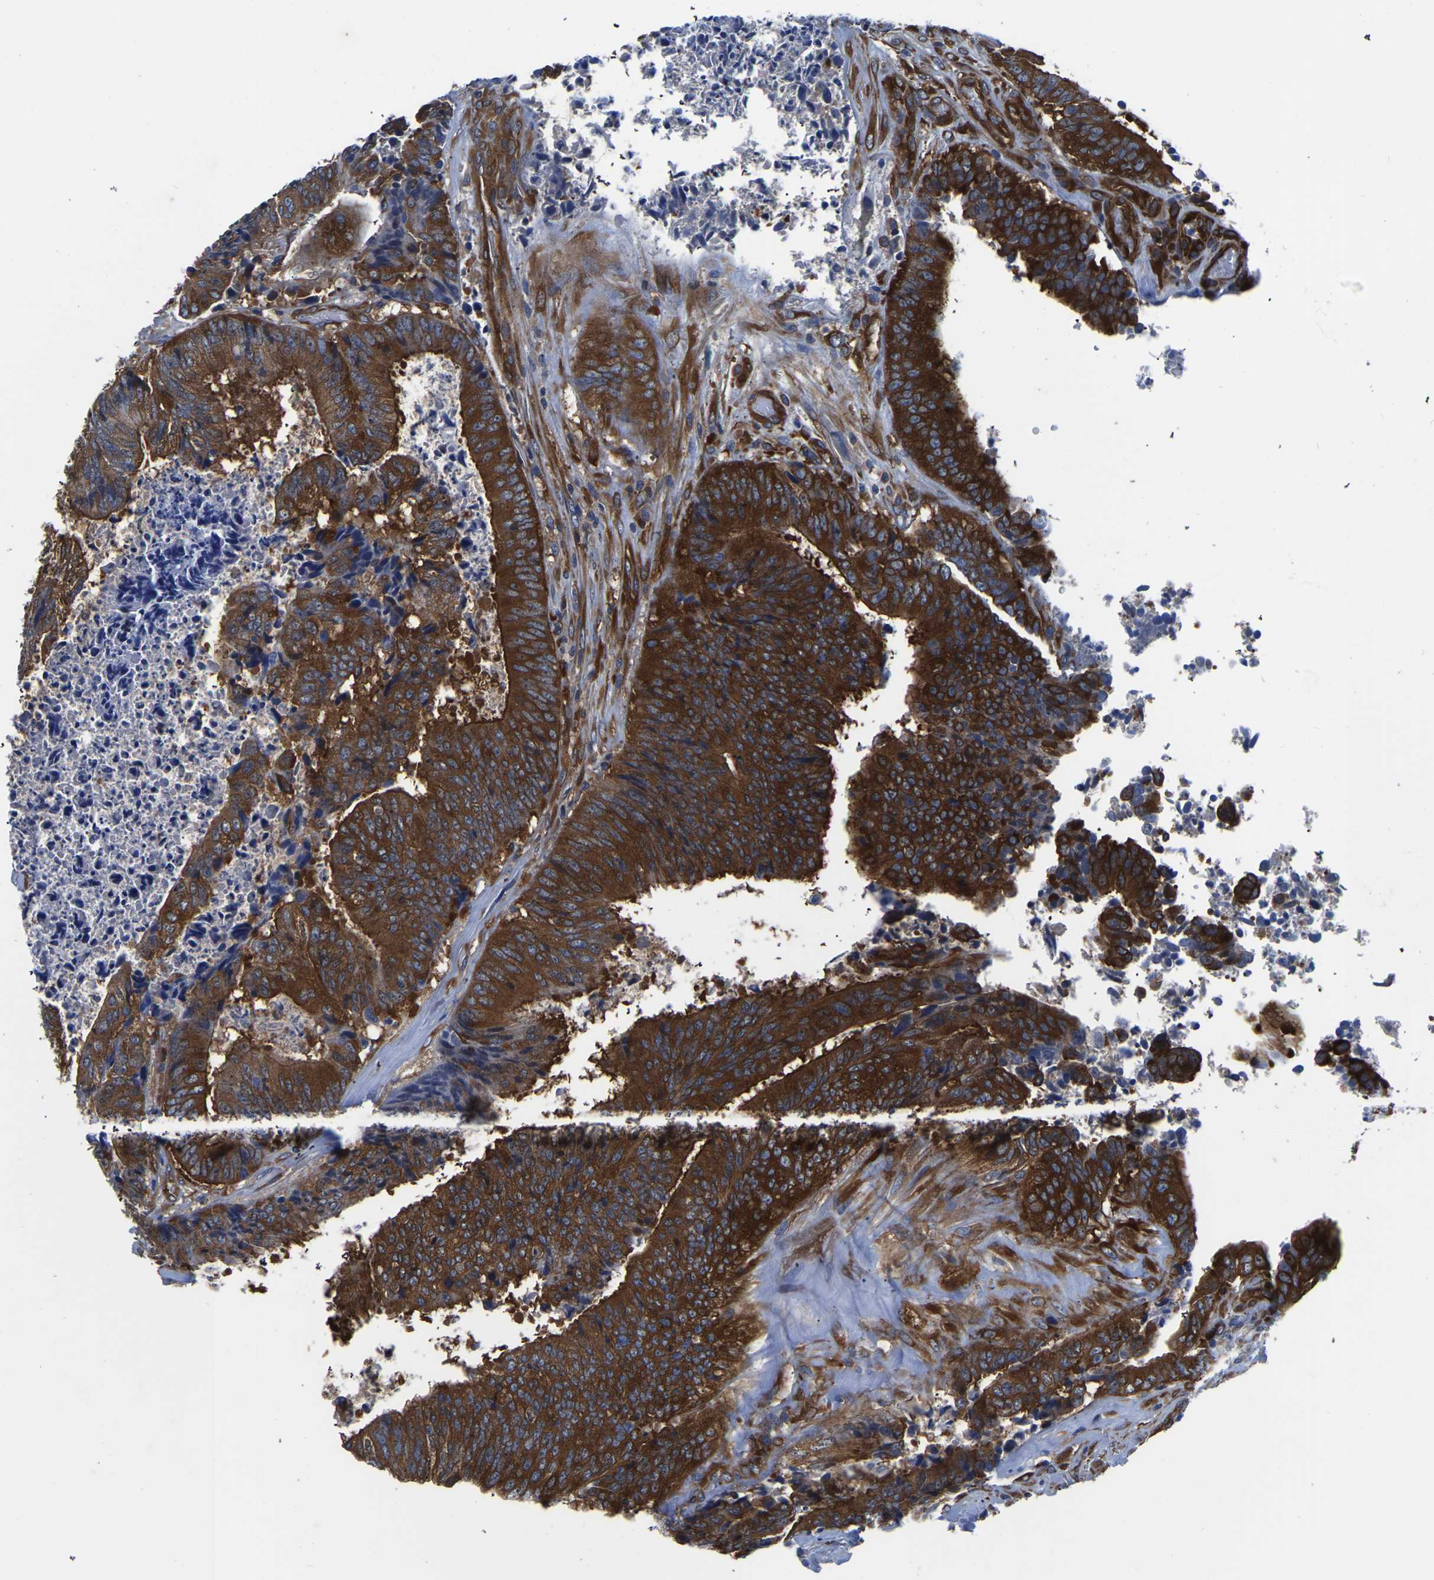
{"staining": {"intensity": "strong", "quantity": ">75%", "location": "cytoplasmic/membranous"}, "tissue": "colorectal cancer", "cell_type": "Tumor cells", "image_type": "cancer", "snomed": [{"axis": "morphology", "description": "Adenocarcinoma, NOS"}, {"axis": "topography", "description": "Rectum"}], "caption": "Immunohistochemical staining of colorectal cancer (adenocarcinoma) exhibits high levels of strong cytoplasmic/membranous staining in approximately >75% of tumor cells.", "gene": "TFG", "patient": {"sex": "male", "age": 72}}